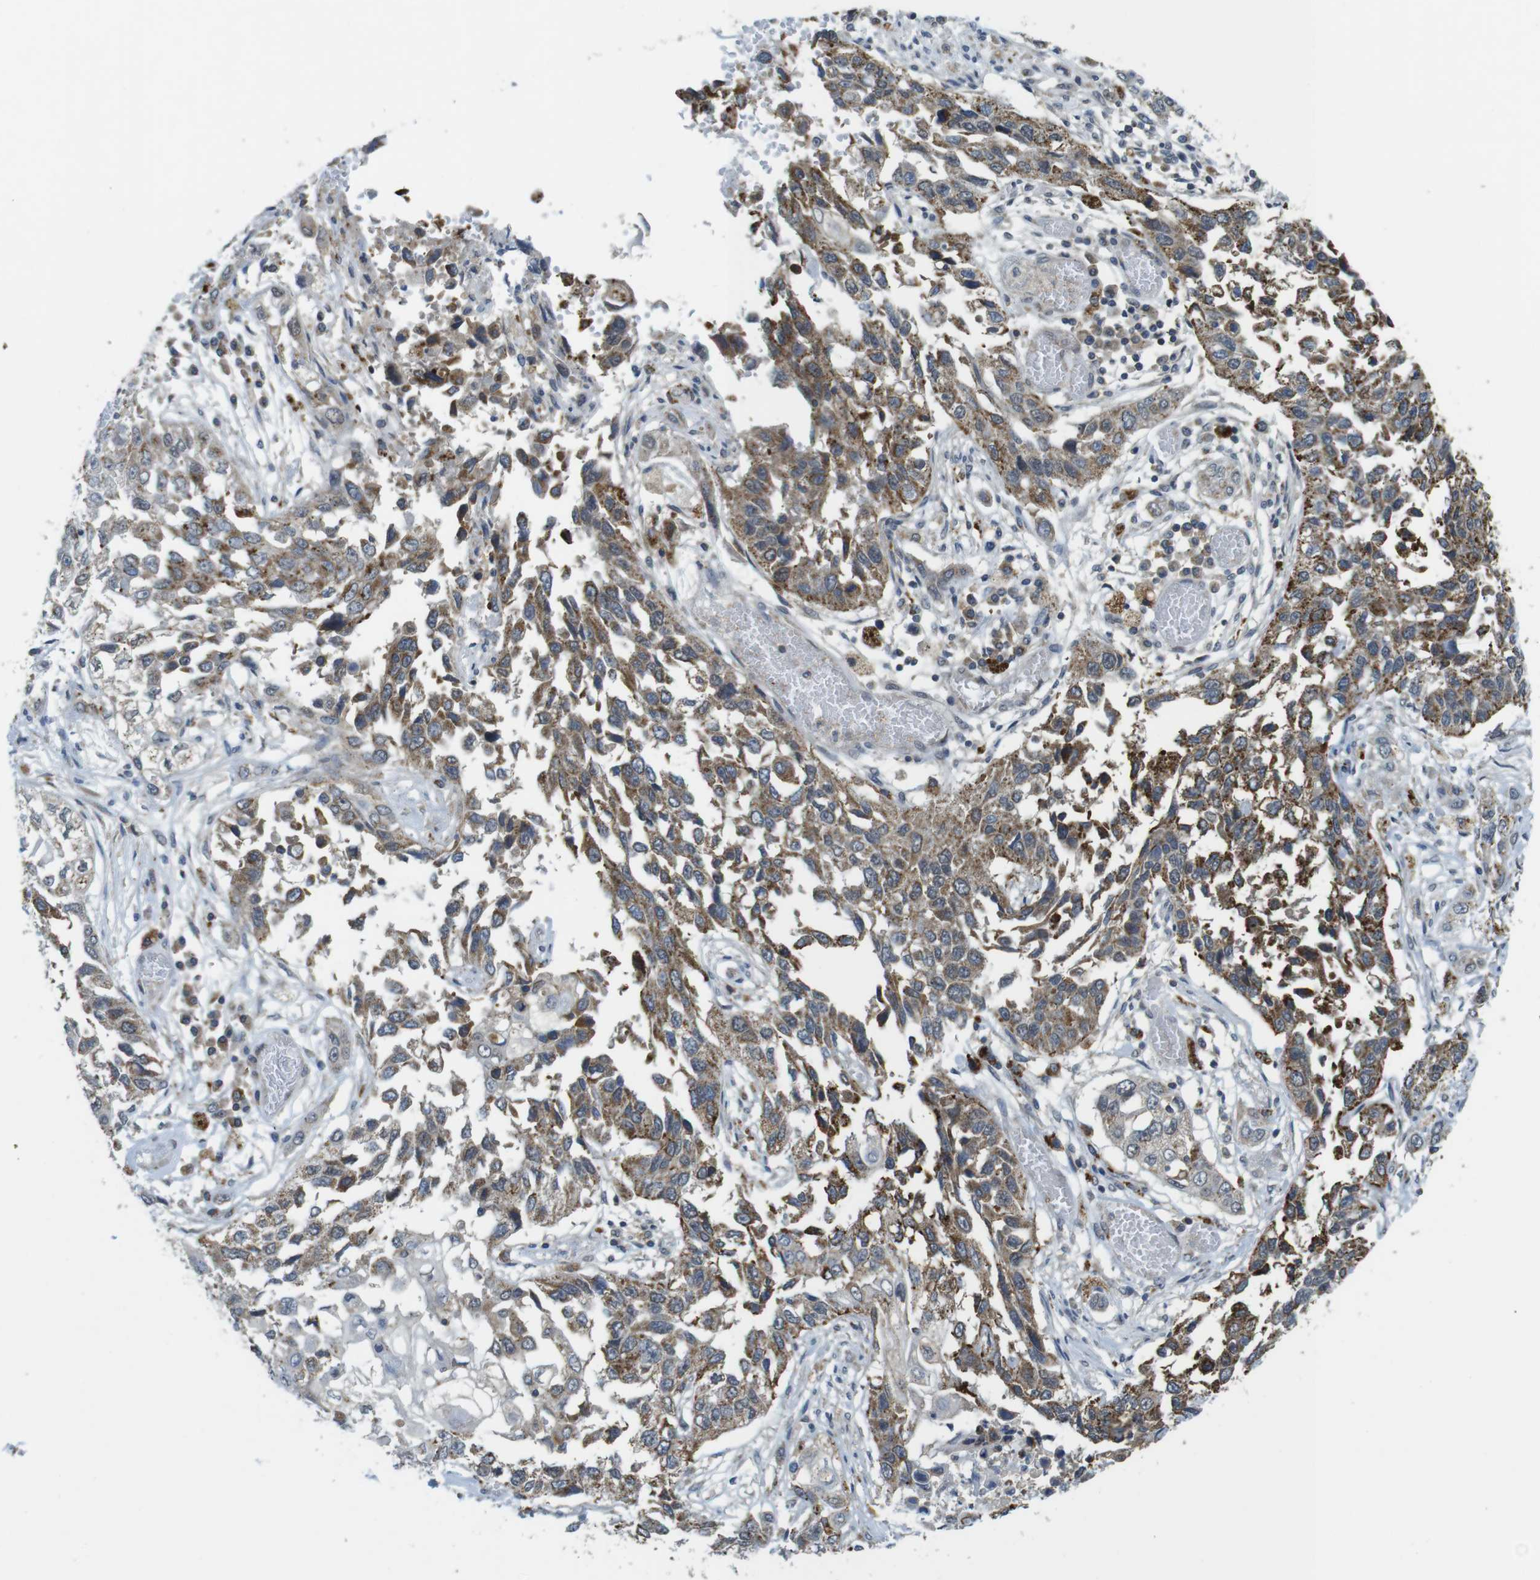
{"staining": {"intensity": "moderate", "quantity": ">75%", "location": "cytoplasmic/membranous"}, "tissue": "lung cancer", "cell_type": "Tumor cells", "image_type": "cancer", "snomed": [{"axis": "morphology", "description": "Squamous cell carcinoma, NOS"}, {"axis": "topography", "description": "Lung"}], "caption": "An IHC photomicrograph of tumor tissue is shown. Protein staining in brown highlights moderate cytoplasmic/membranous positivity in lung cancer (squamous cell carcinoma) within tumor cells.", "gene": "BRI3BP", "patient": {"sex": "male", "age": 71}}